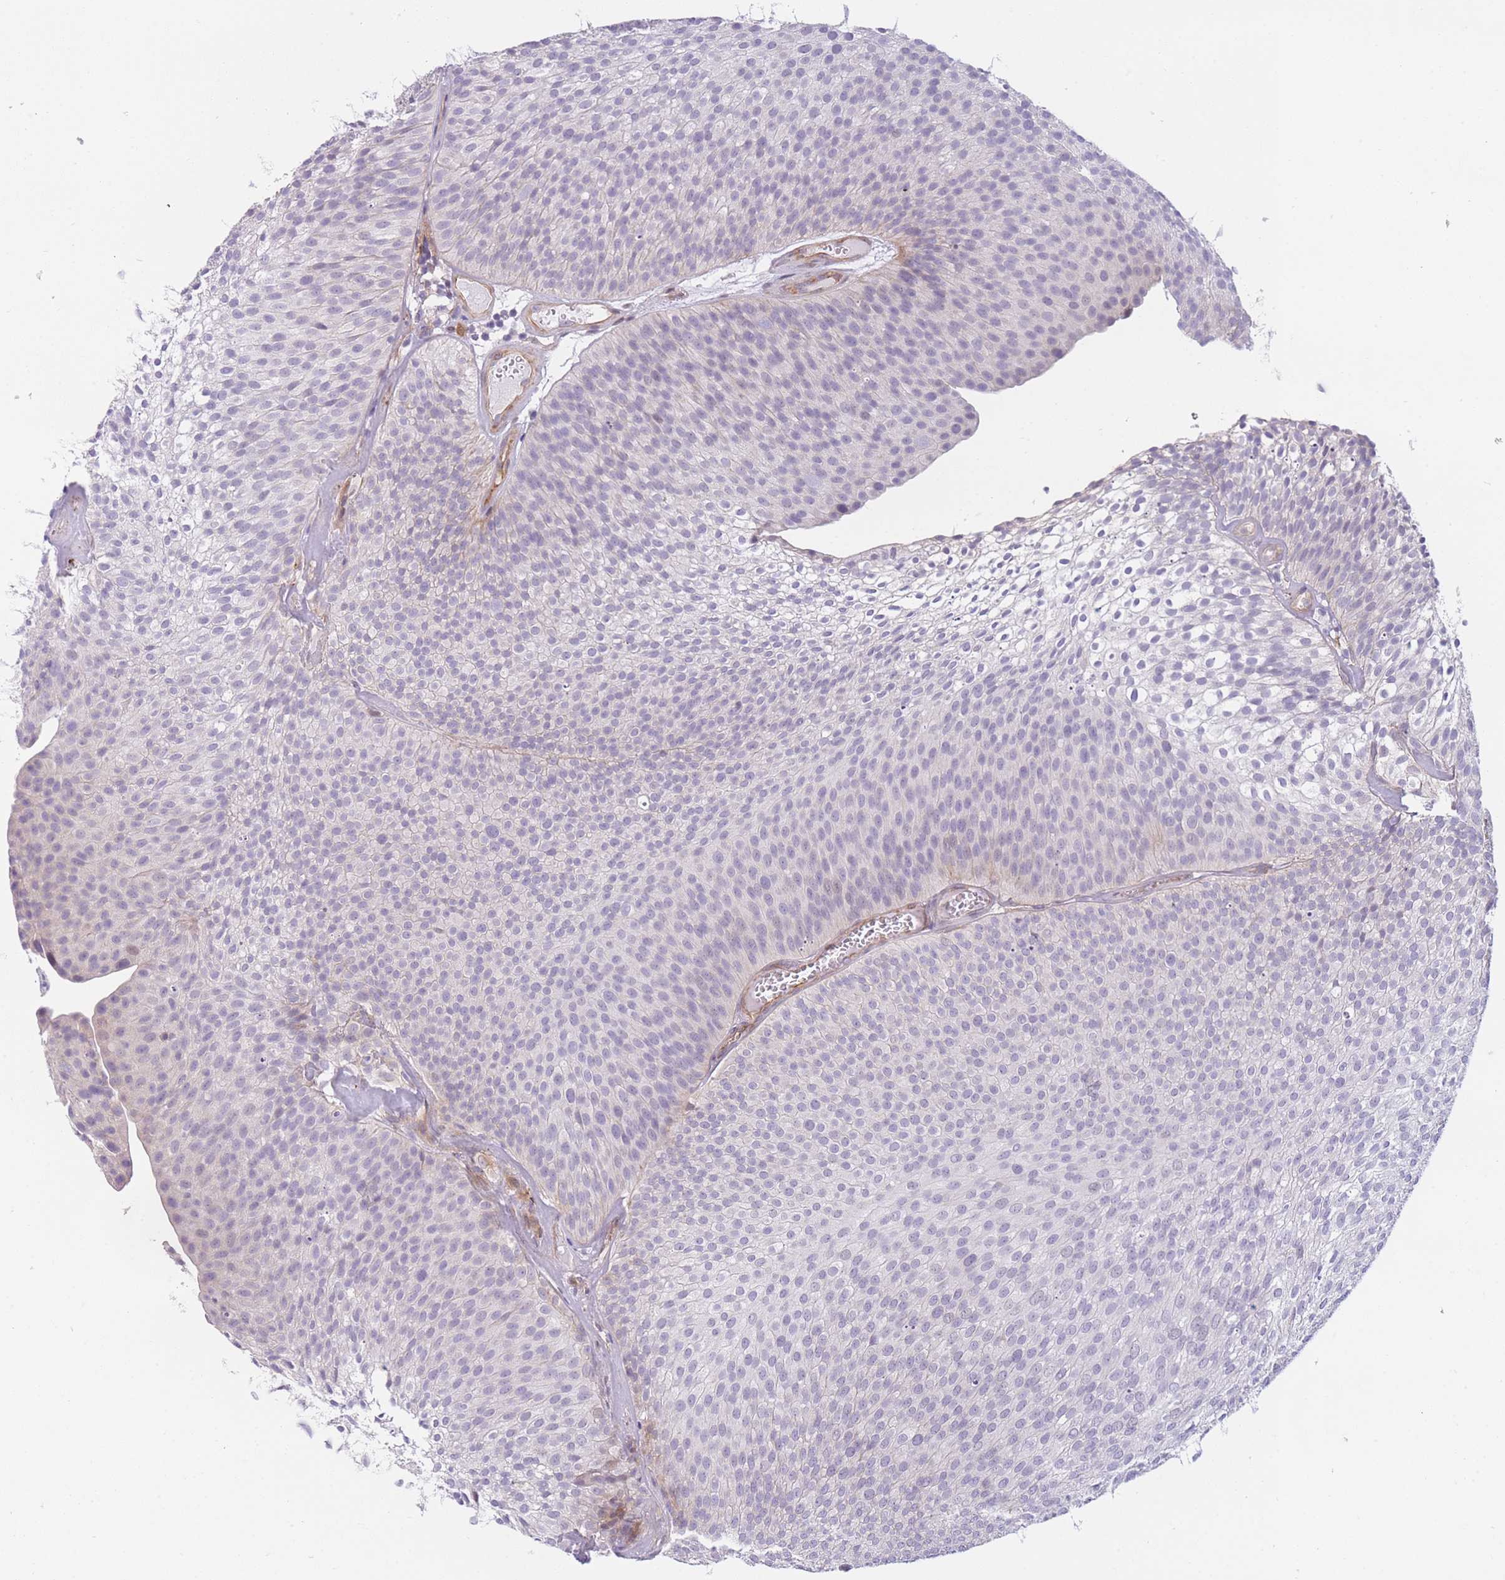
{"staining": {"intensity": "negative", "quantity": "none", "location": "none"}, "tissue": "urothelial cancer", "cell_type": "Tumor cells", "image_type": "cancer", "snomed": [{"axis": "morphology", "description": "Urothelial carcinoma, Low grade"}, {"axis": "topography", "description": "Urinary bladder"}], "caption": "There is no significant expression in tumor cells of urothelial cancer.", "gene": "SLC7A6", "patient": {"sex": "male", "age": 91}}